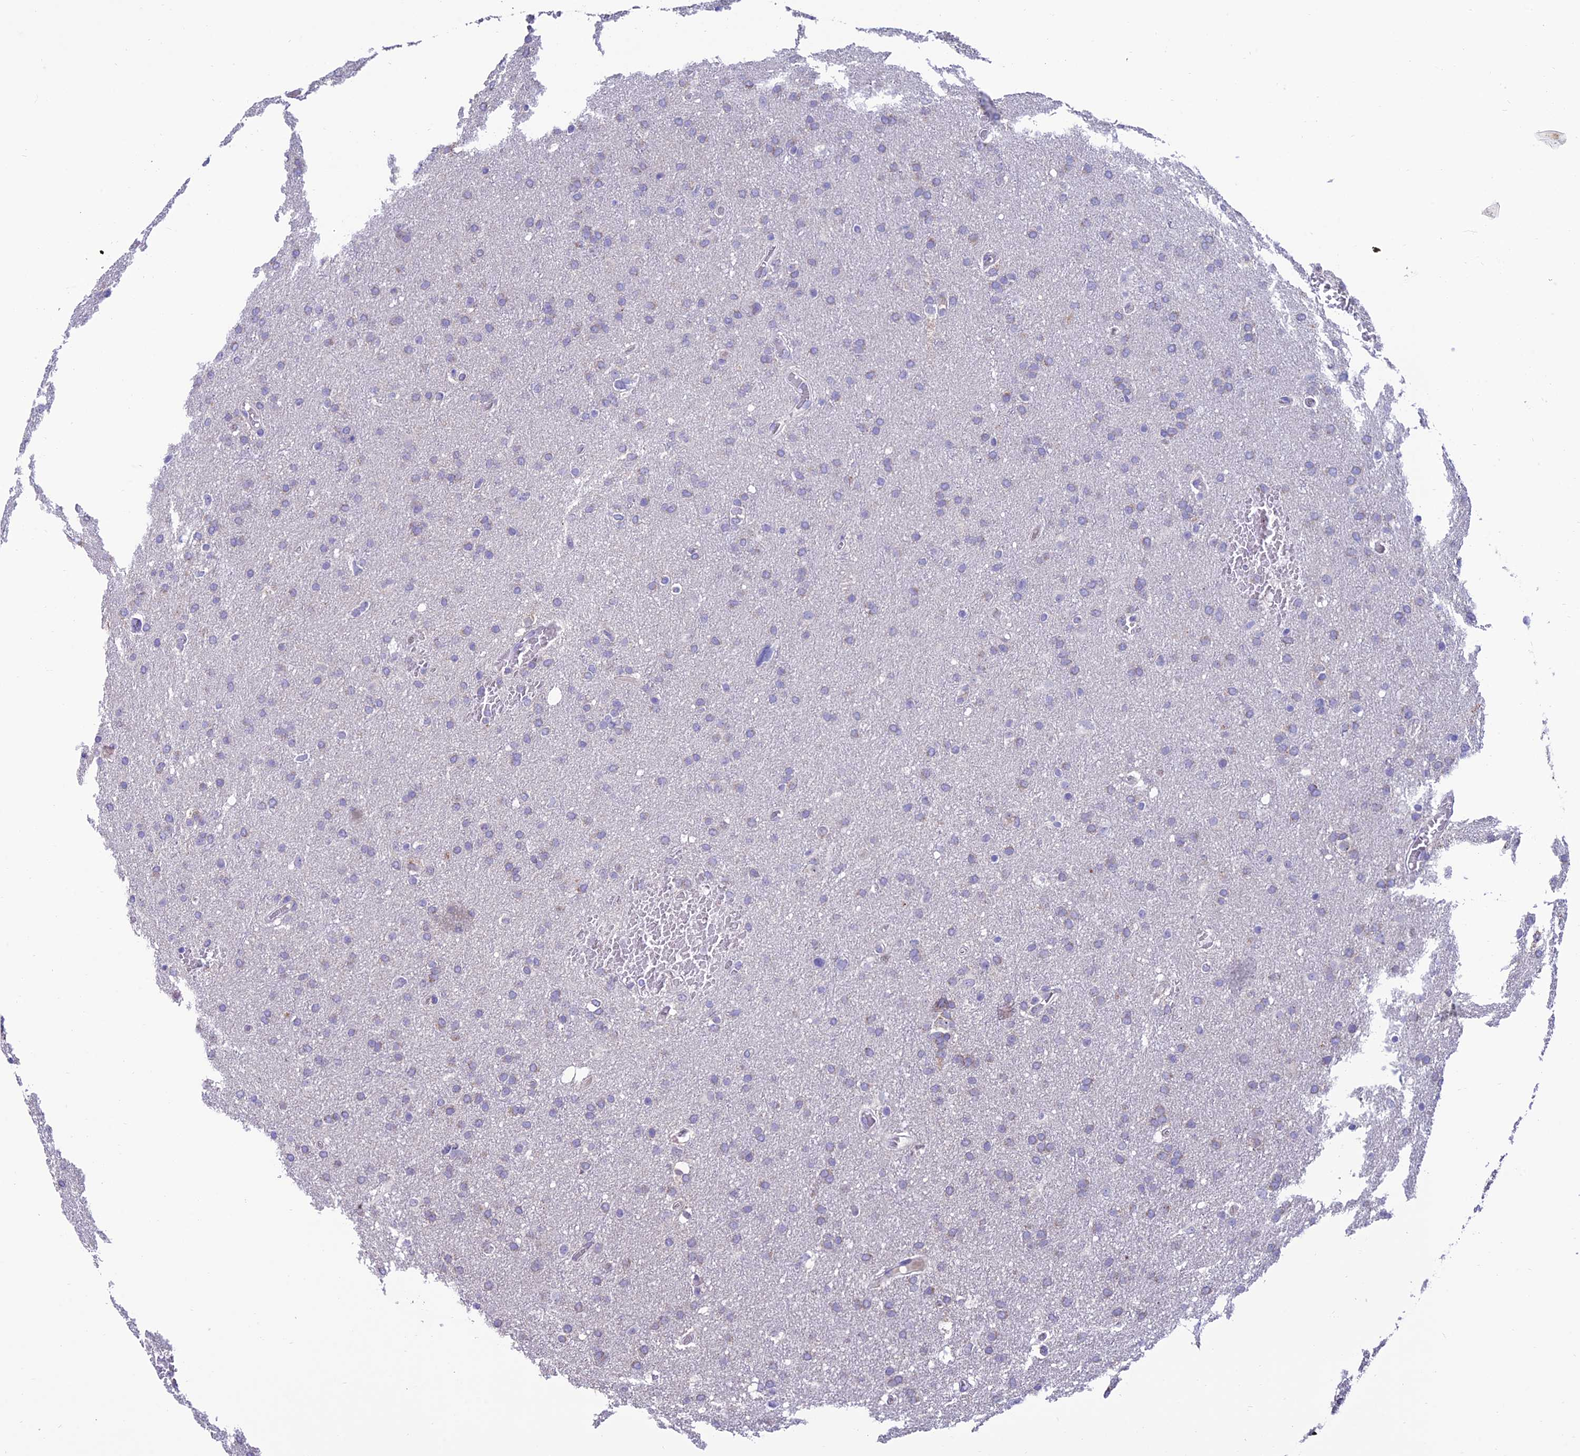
{"staining": {"intensity": "negative", "quantity": "none", "location": "none"}, "tissue": "glioma", "cell_type": "Tumor cells", "image_type": "cancer", "snomed": [{"axis": "morphology", "description": "Glioma, malignant, High grade"}, {"axis": "topography", "description": "Cerebral cortex"}], "caption": "This is an immunohistochemistry image of human high-grade glioma (malignant). There is no positivity in tumor cells.", "gene": "SLC10A1", "patient": {"sex": "female", "age": 36}}